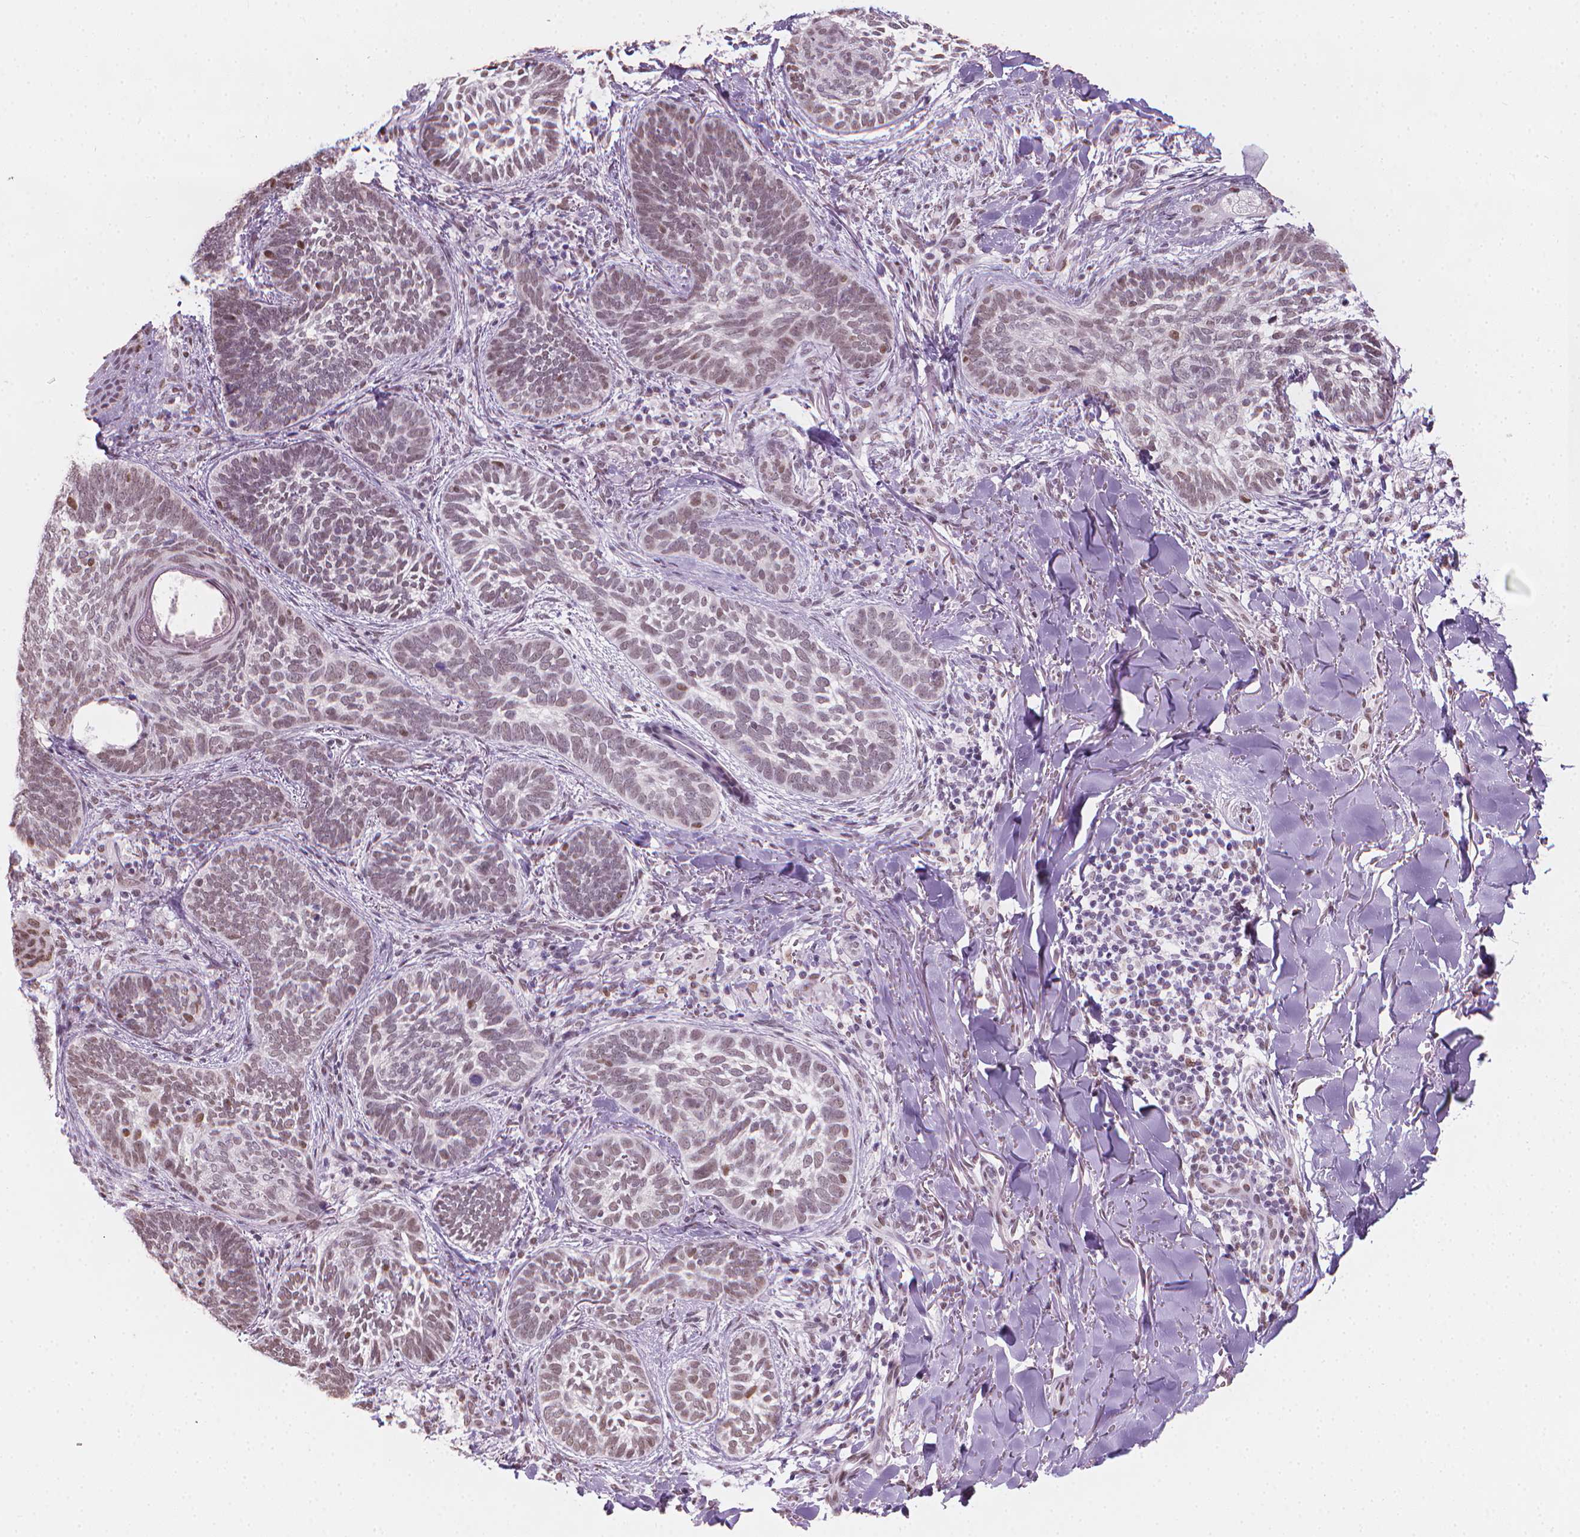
{"staining": {"intensity": "weak", "quantity": ">75%", "location": "nuclear"}, "tissue": "skin cancer", "cell_type": "Tumor cells", "image_type": "cancer", "snomed": [{"axis": "morphology", "description": "Normal tissue, NOS"}, {"axis": "morphology", "description": "Basal cell carcinoma"}, {"axis": "topography", "description": "Skin"}], "caption": "Skin cancer (basal cell carcinoma) was stained to show a protein in brown. There is low levels of weak nuclear staining in about >75% of tumor cells. (DAB (3,3'-diaminobenzidine) = brown stain, brightfield microscopy at high magnification).", "gene": "PIAS2", "patient": {"sex": "male", "age": 46}}